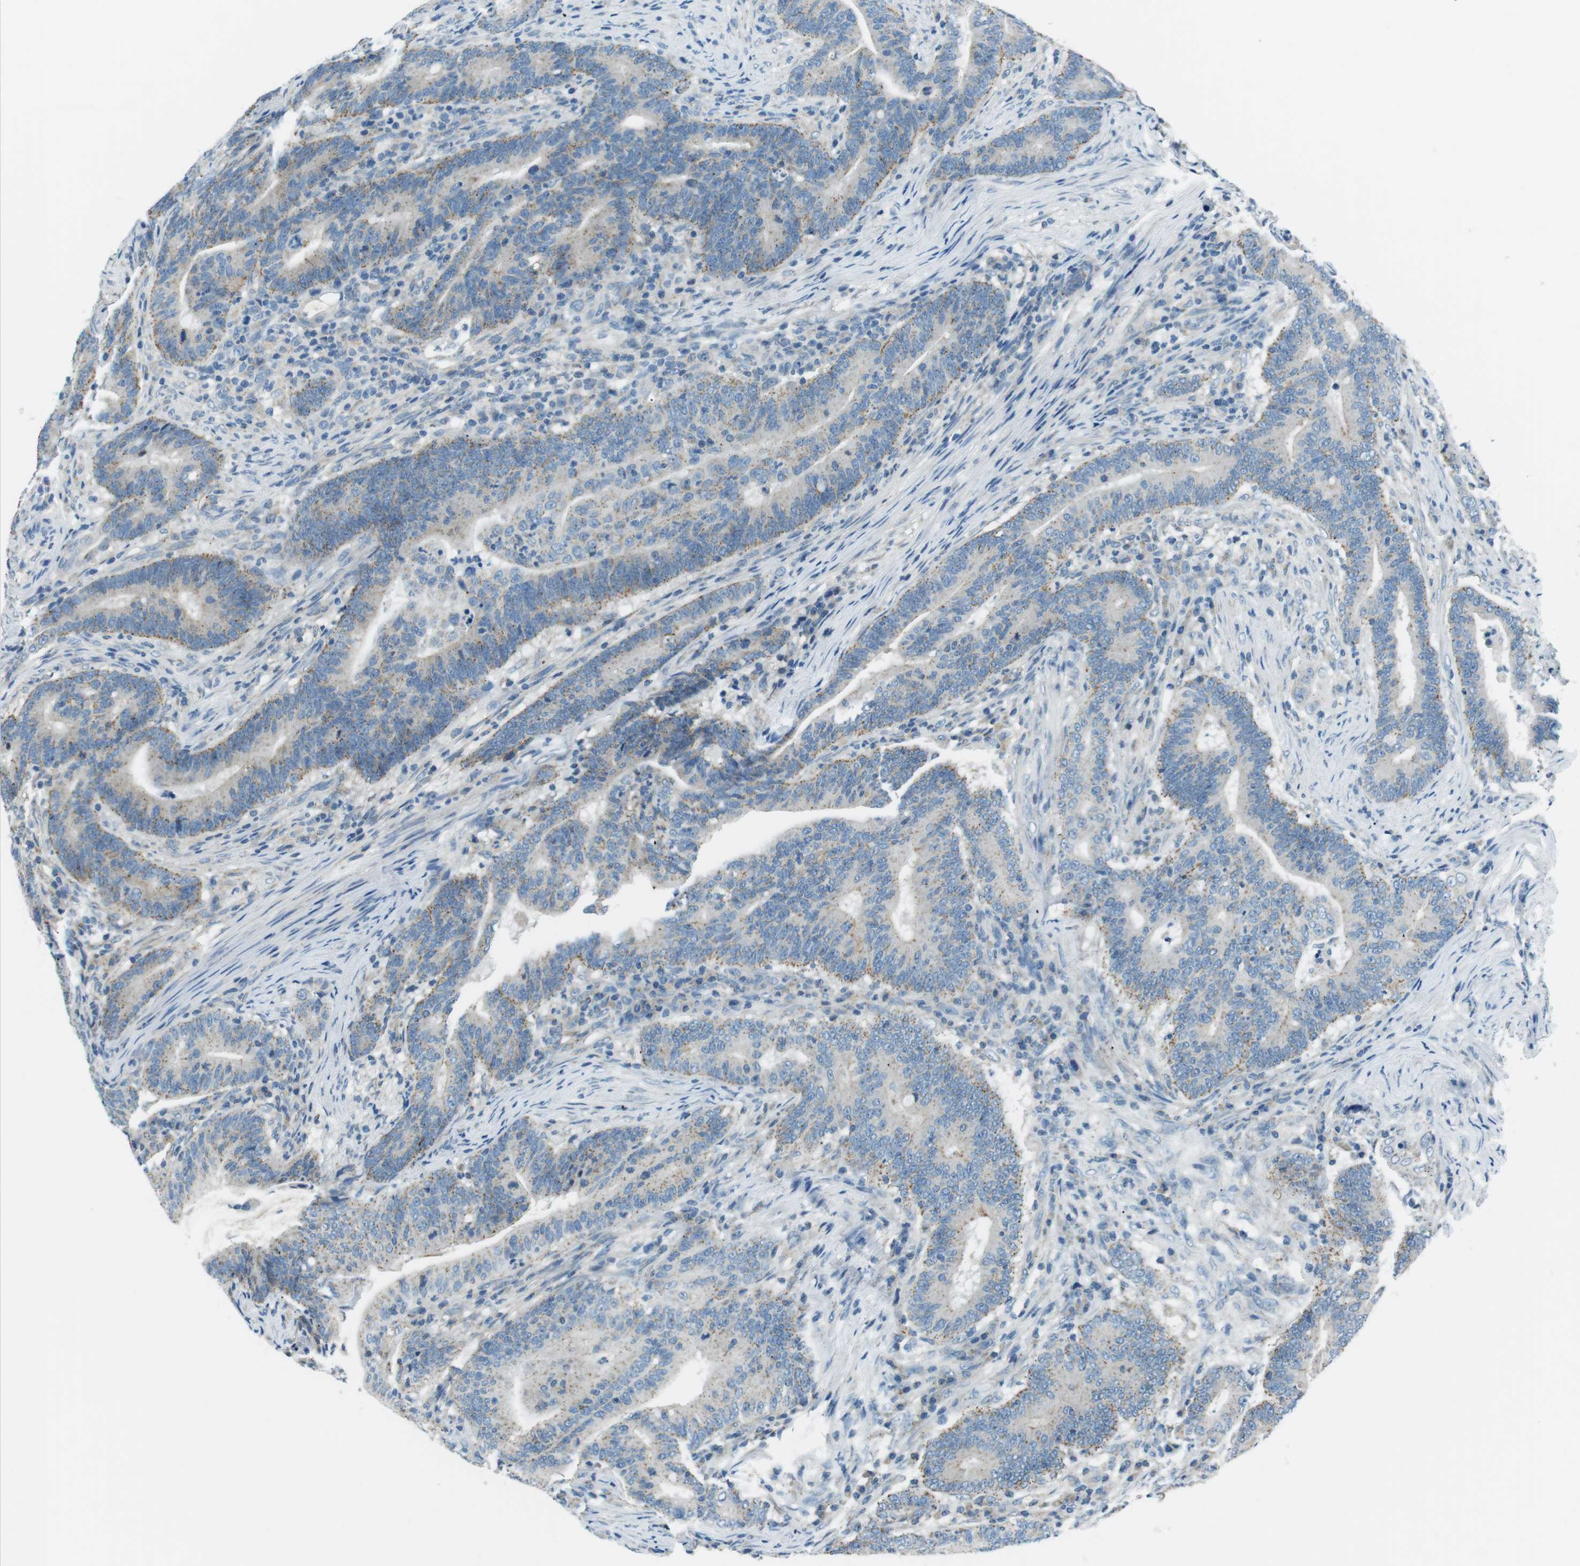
{"staining": {"intensity": "weak", "quantity": ">75%", "location": "cytoplasmic/membranous"}, "tissue": "colorectal cancer", "cell_type": "Tumor cells", "image_type": "cancer", "snomed": [{"axis": "morphology", "description": "Normal tissue, NOS"}, {"axis": "morphology", "description": "Adenocarcinoma, NOS"}, {"axis": "topography", "description": "Colon"}], "caption": "Colorectal cancer was stained to show a protein in brown. There is low levels of weak cytoplasmic/membranous expression in about >75% of tumor cells.", "gene": "FAM3B", "patient": {"sex": "female", "age": 66}}